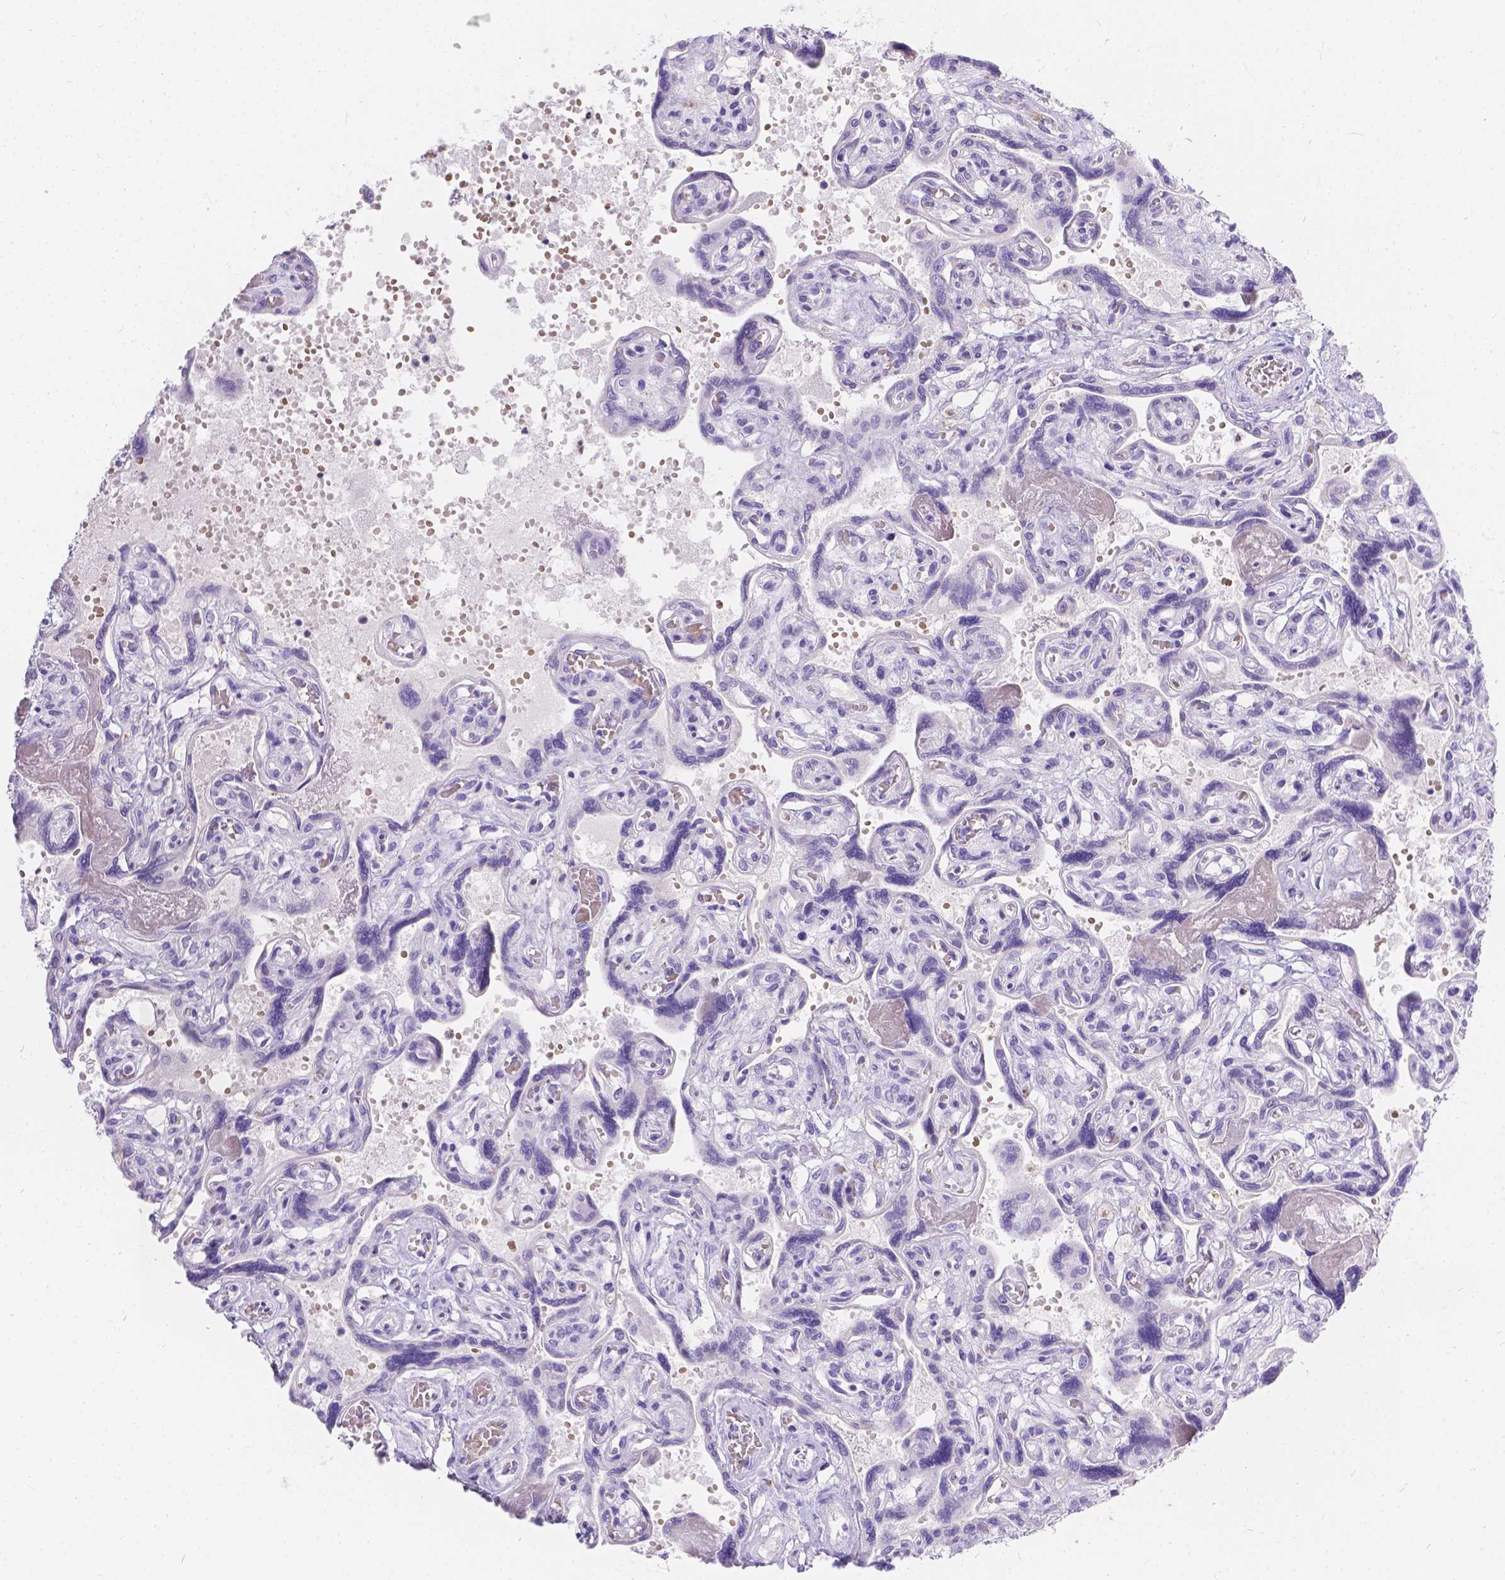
{"staining": {"intensity": "negative", "quantity": "none", "location": "none"}, "tissue": "placenta", "cell_type": "Decidual cells", "image_type": "normal", "snomed": [{"axis": "morphology", "description": "Normal tissue, NOS"}, {"axis": "topography", "description": "Placenta"}], "caption": "Immunohistochemistry (IHC) image of unremarkable placenta: placenta stained with DAB (3,3'-diaminobenzidine) shows no significant protein expression in decidual cells. (DAB (3,3'-diaminobenzidine) IHC with hematoxylin counter stain).", "gene": "GNRHR", "patient": {"sex": "female", "age": 32}}